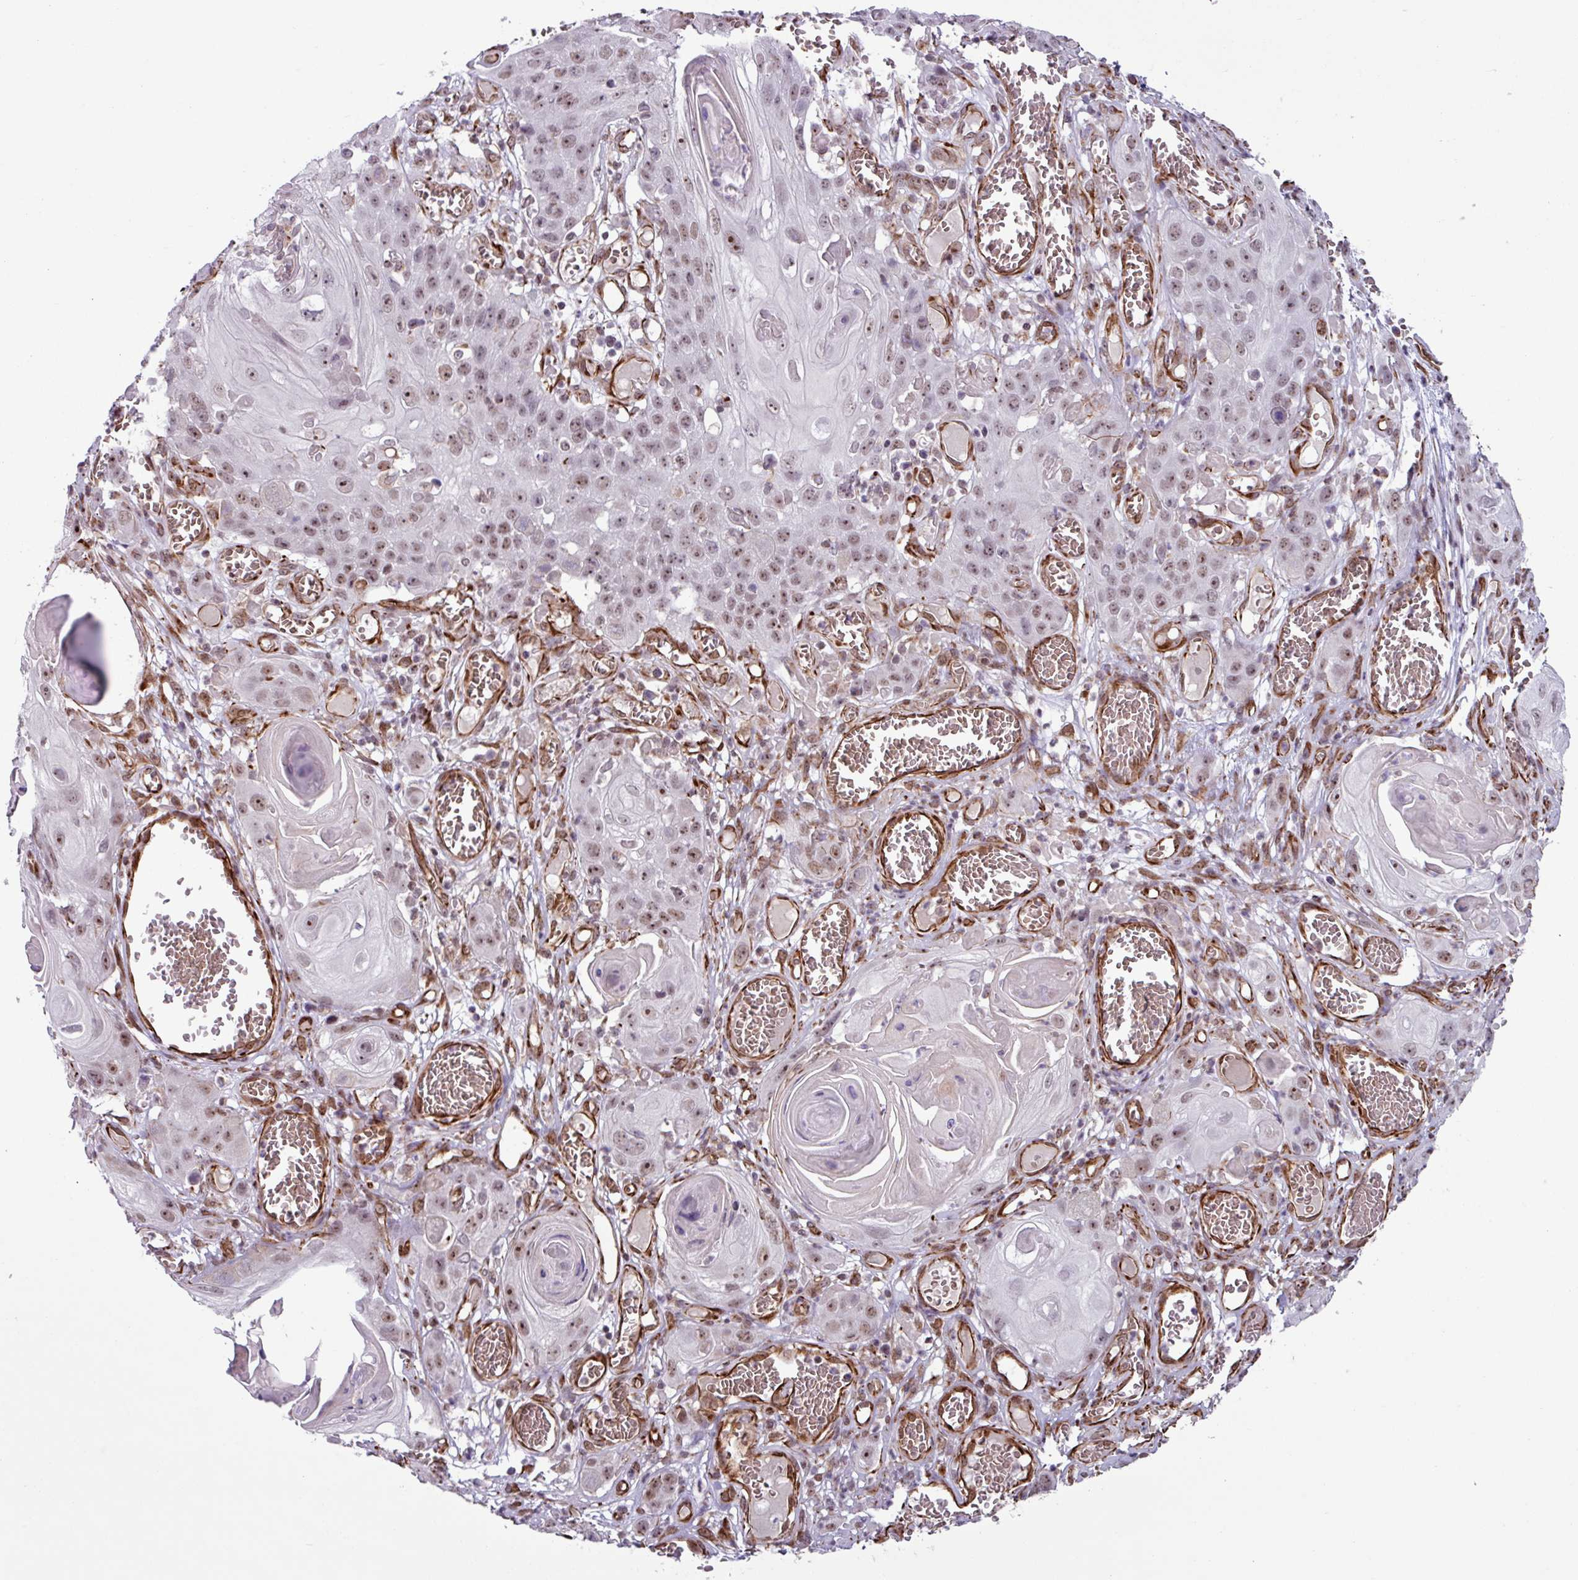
{"staining": {"intensity": "weak", "quantity": ">75%", "location": "nuclear"}, "tissue": "skin cancer", "cell_type": "Tumor cells", "image_type": "cancer", "snomed": [{"axis": "morphology", "description": "Squamous cell carcinoma, NOS"}, {"axis": "topography", "description": "Skin"}], "caption": "Immunohistochemical staining of skin squamous cell carcinoma exhibits weak nuclear protein positivity in about >75% of tumor cells. (DAB (3,3'-diaminobenzidine) IHC with brightfield microscopy, high magnification).", "gene": "CHD3", "patient": {"sex": "male", "age": 55}}